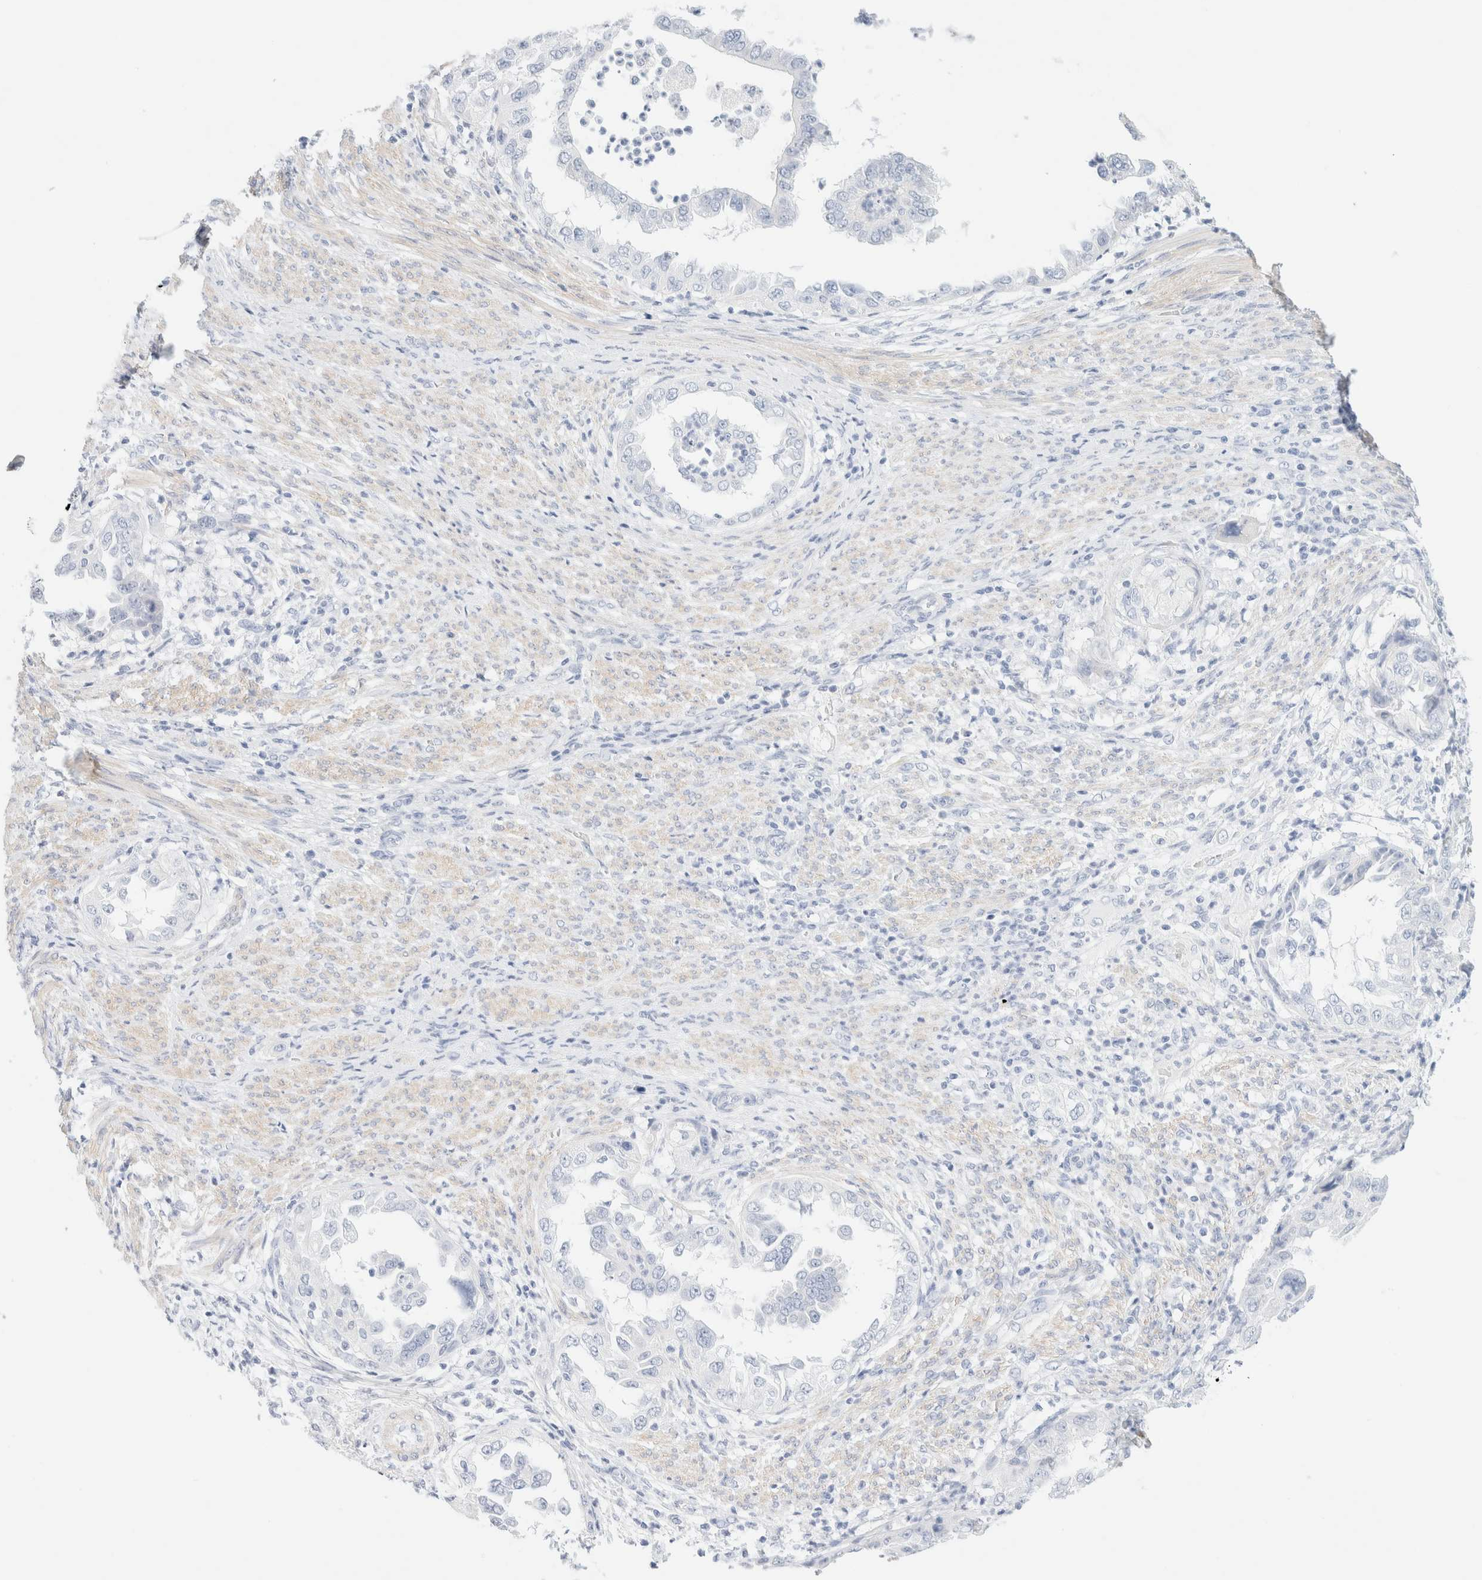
{"staining": {"intensity": "negative", "quantity": "none", "location": "none"}, "tissue": "endometrial cancer", "cell_type": "Tumor cells", "image_type": "cancer", "snomed": [{"axis": "morphology", "description": "Adenocarcinoma, NOS"}, {"axis": "topography", "description": "Endometrium"}], "caption": "DAB immunohistochemical staining of adenocarcinoma (endometrial) shows no significant positivity in tumor cells.", "gene": "DPYS", "patient": {"sex": "female", "age": 85}}